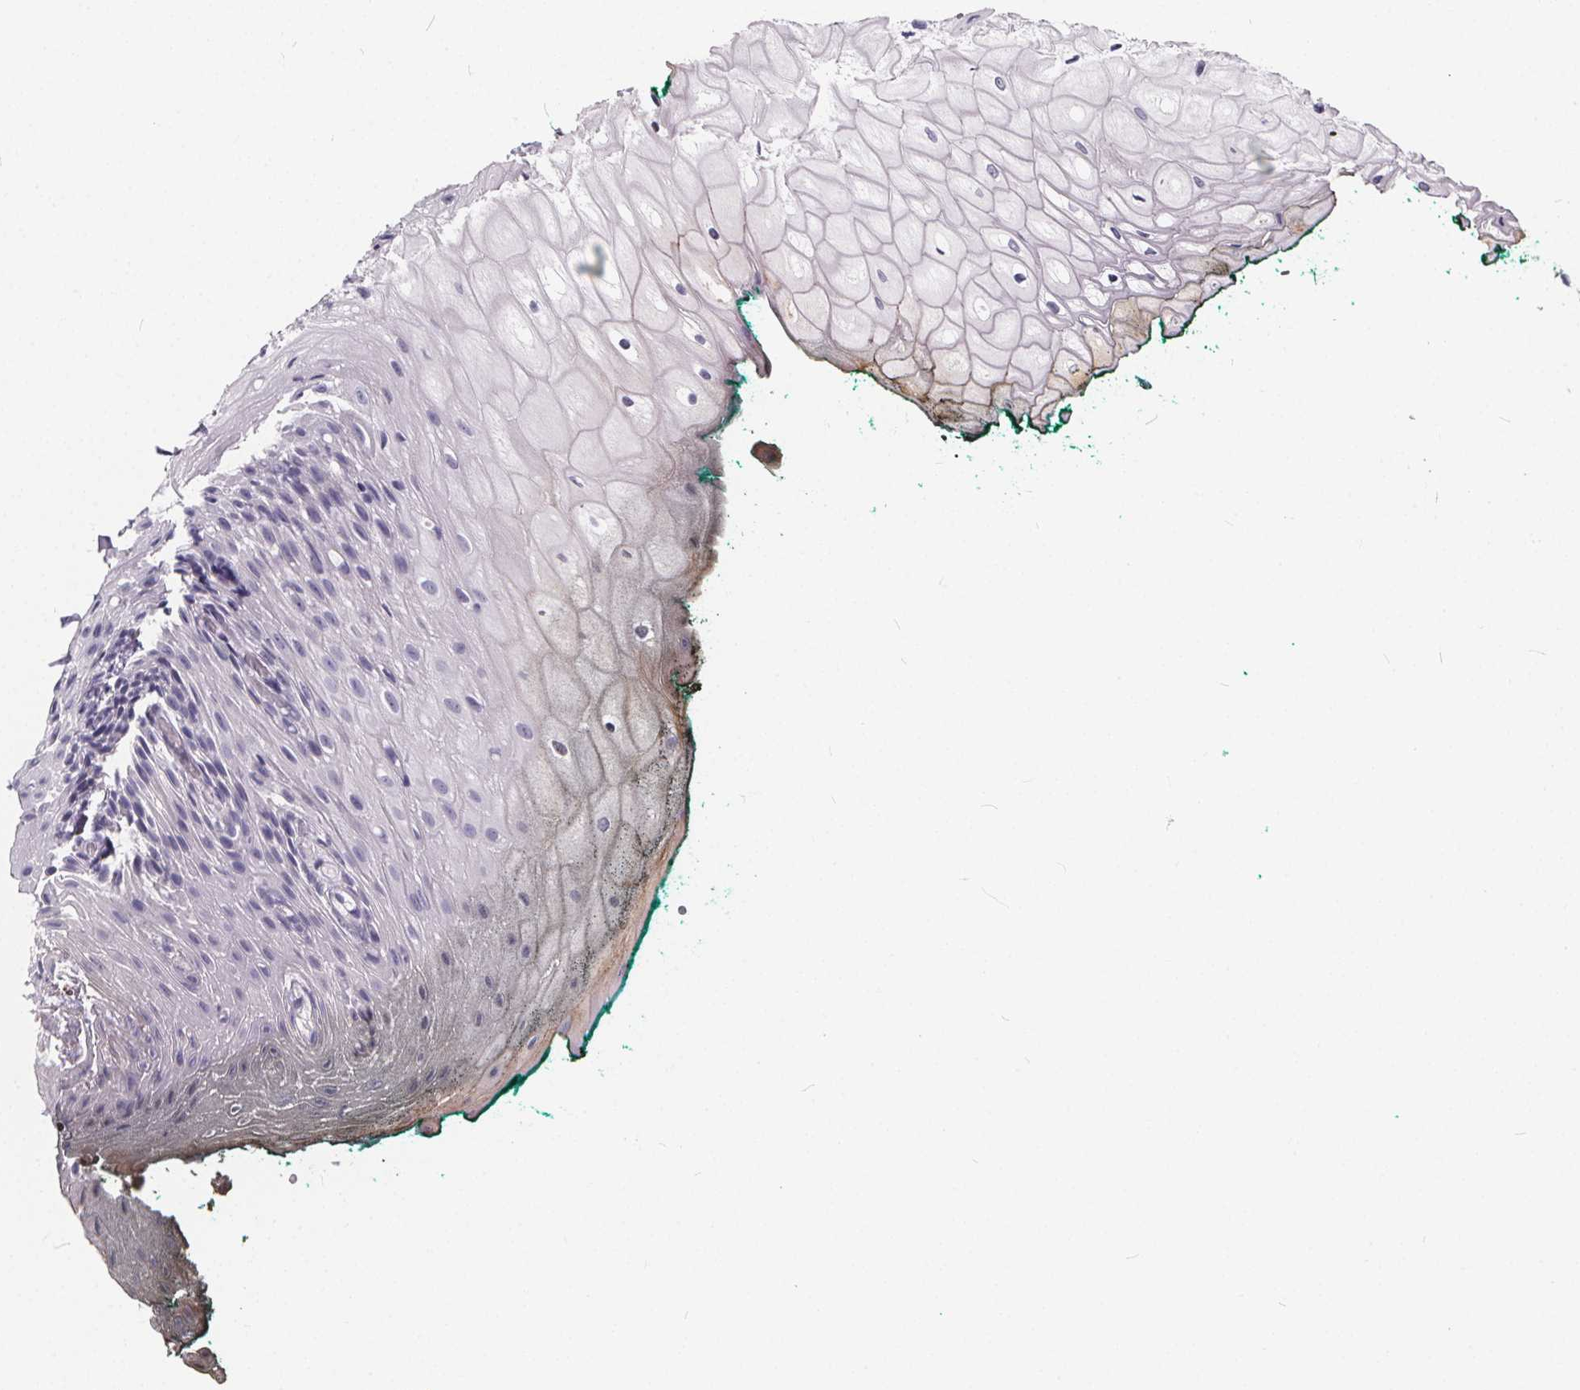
{"staining": {"intensity": "negative", "quantity": "none", "location": "none"}, "tissue": "oral mucosa", "cell_type": "Squamous epithelial cells", "image_type": "normal", "snomed": [{"axis": "morphology", "description": "Normal tissue, NOS"}, {"axis": "topography", "description": "Oral tissue"}, {"axis": "topography", "description": "Head-Neck"}], "caption": "The histopathology image shows no staining of squamous epithelial cells in normal oral mucosa.", "gene": "SPEF2", "patient": {"sex": "female", "age": 68}}